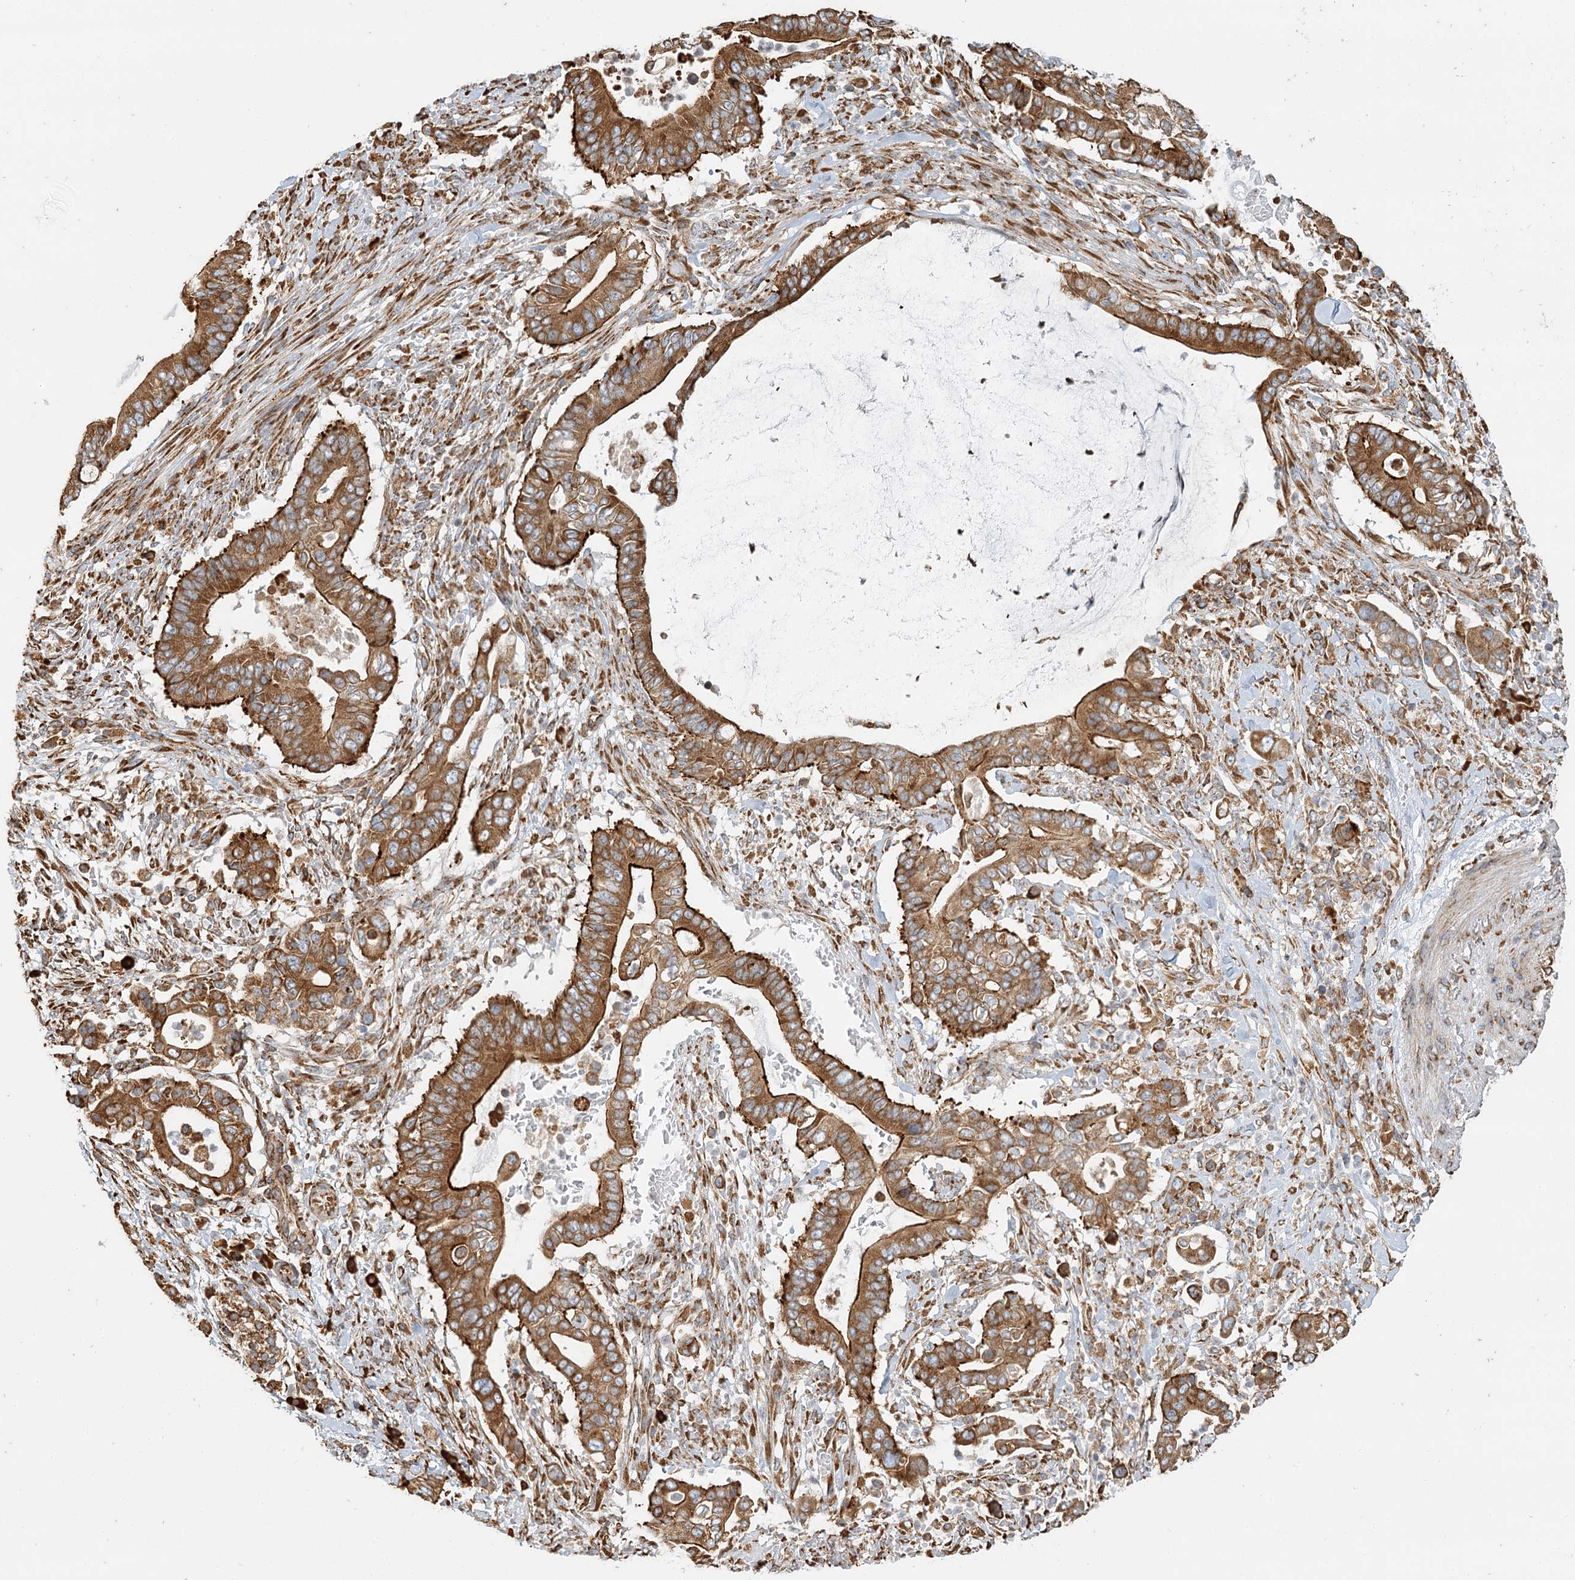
{"staining": {"intensity": "strong", "quantity": ">75%", "location": "cytoplasmic/membranous"}, "tissue": "pancreatic cancer", "cell_type": "Tumor cells", "image_type": "cancer", "snomed": [{"axis": "morphology", "description": "Adenocarcinoma, NOS"}, {"axis": "topography", "description": "Pancreas"}], "caption": "IHC photomicrograph of neoplastic tissue: human pancreatic cancer stained using immunohistochemistry (IHC) reveals high levels of strong protein expression localized specifically in the cytoplasmic/membranous of tumor cells, appearing as a cytoplasmic/membranous brown color.", "gene": "TAS1R1", "patient": {"sex": "male", "age": 68}}